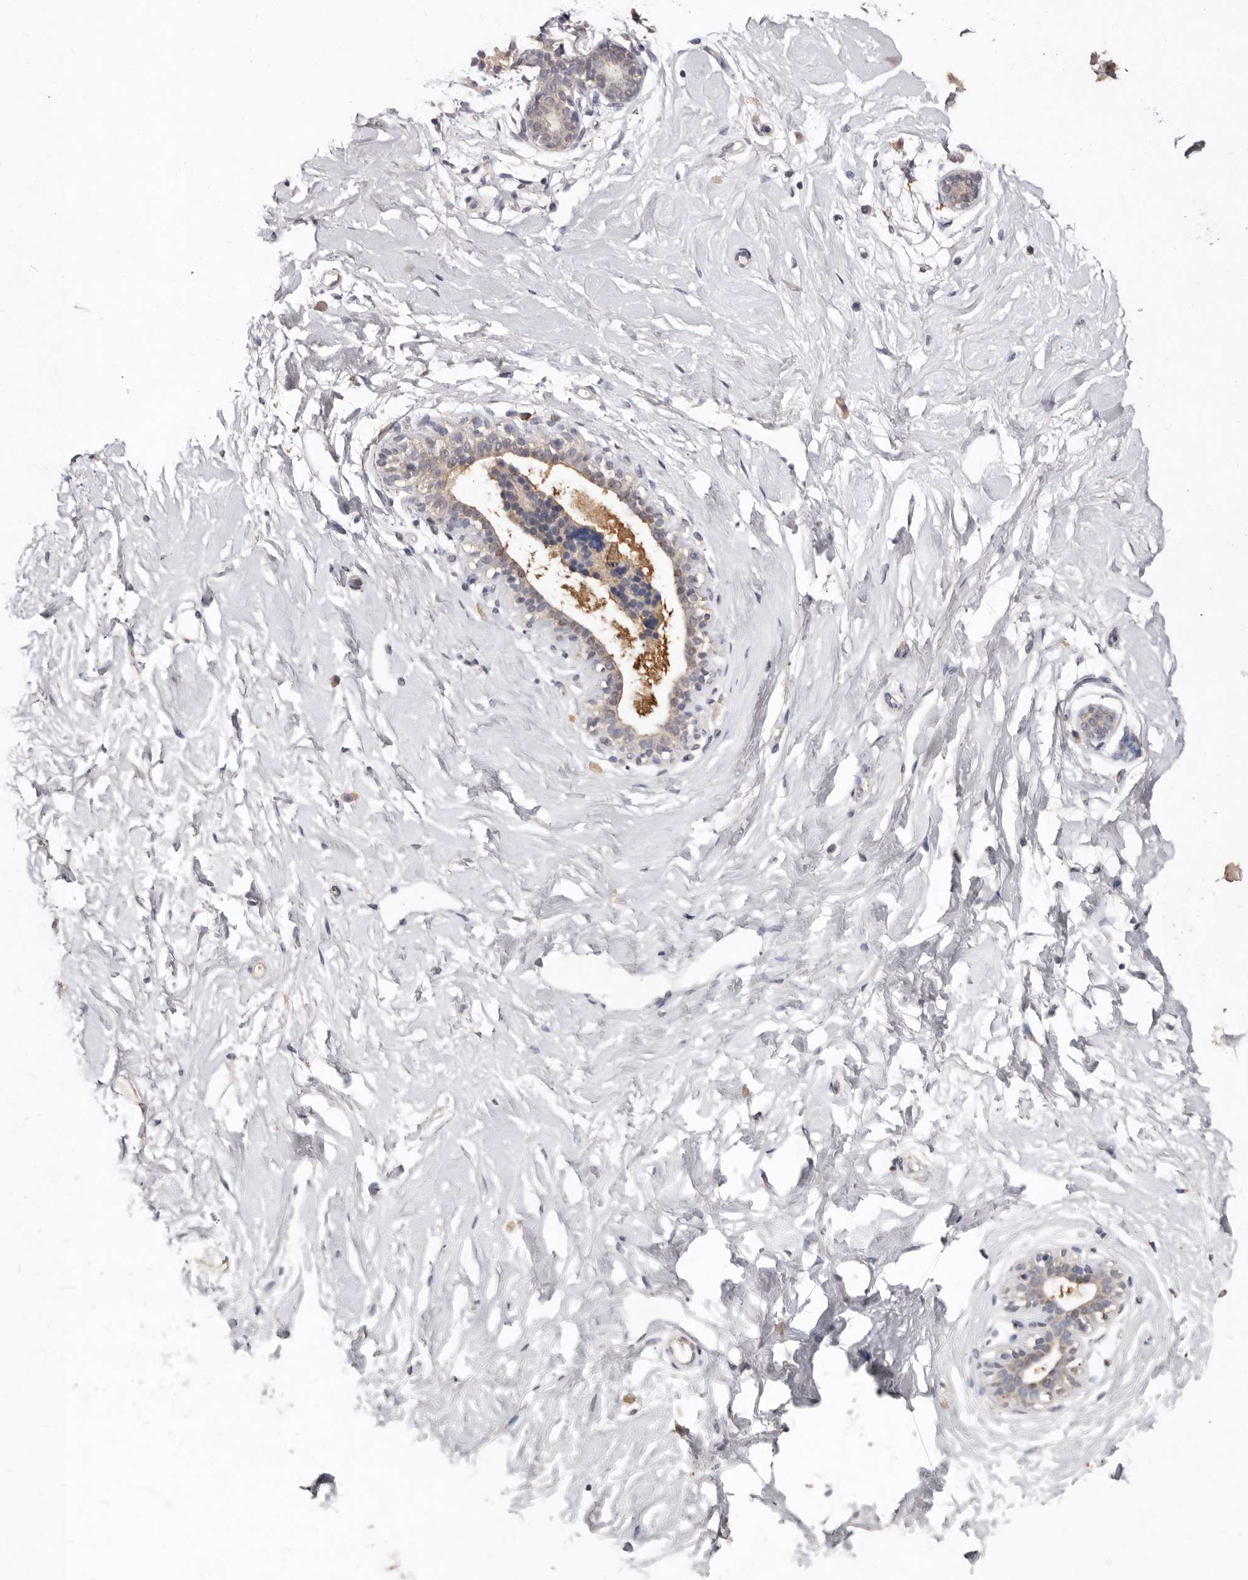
{"staining": {"intensity": "negative", "quantity": "none", "location": "none"}, "tissue": "breast", "cell_type": "Adipocytes", "image_type": "normal", "snomed": [{"axis": "morphology", "description": "Normal tissue, NOS"}, {"axis": "morphology", "description": "Adenoma, NOS"}, {"axis": "topography", "description": "Breast"}], "caption": "A high-resolution micrograph shows immunohistochemistry staining of benign breast, which reveals no significant positivity in adipocytes.", "gene": "EDEM1", "patient": {"sex": "female", "age": 23}}